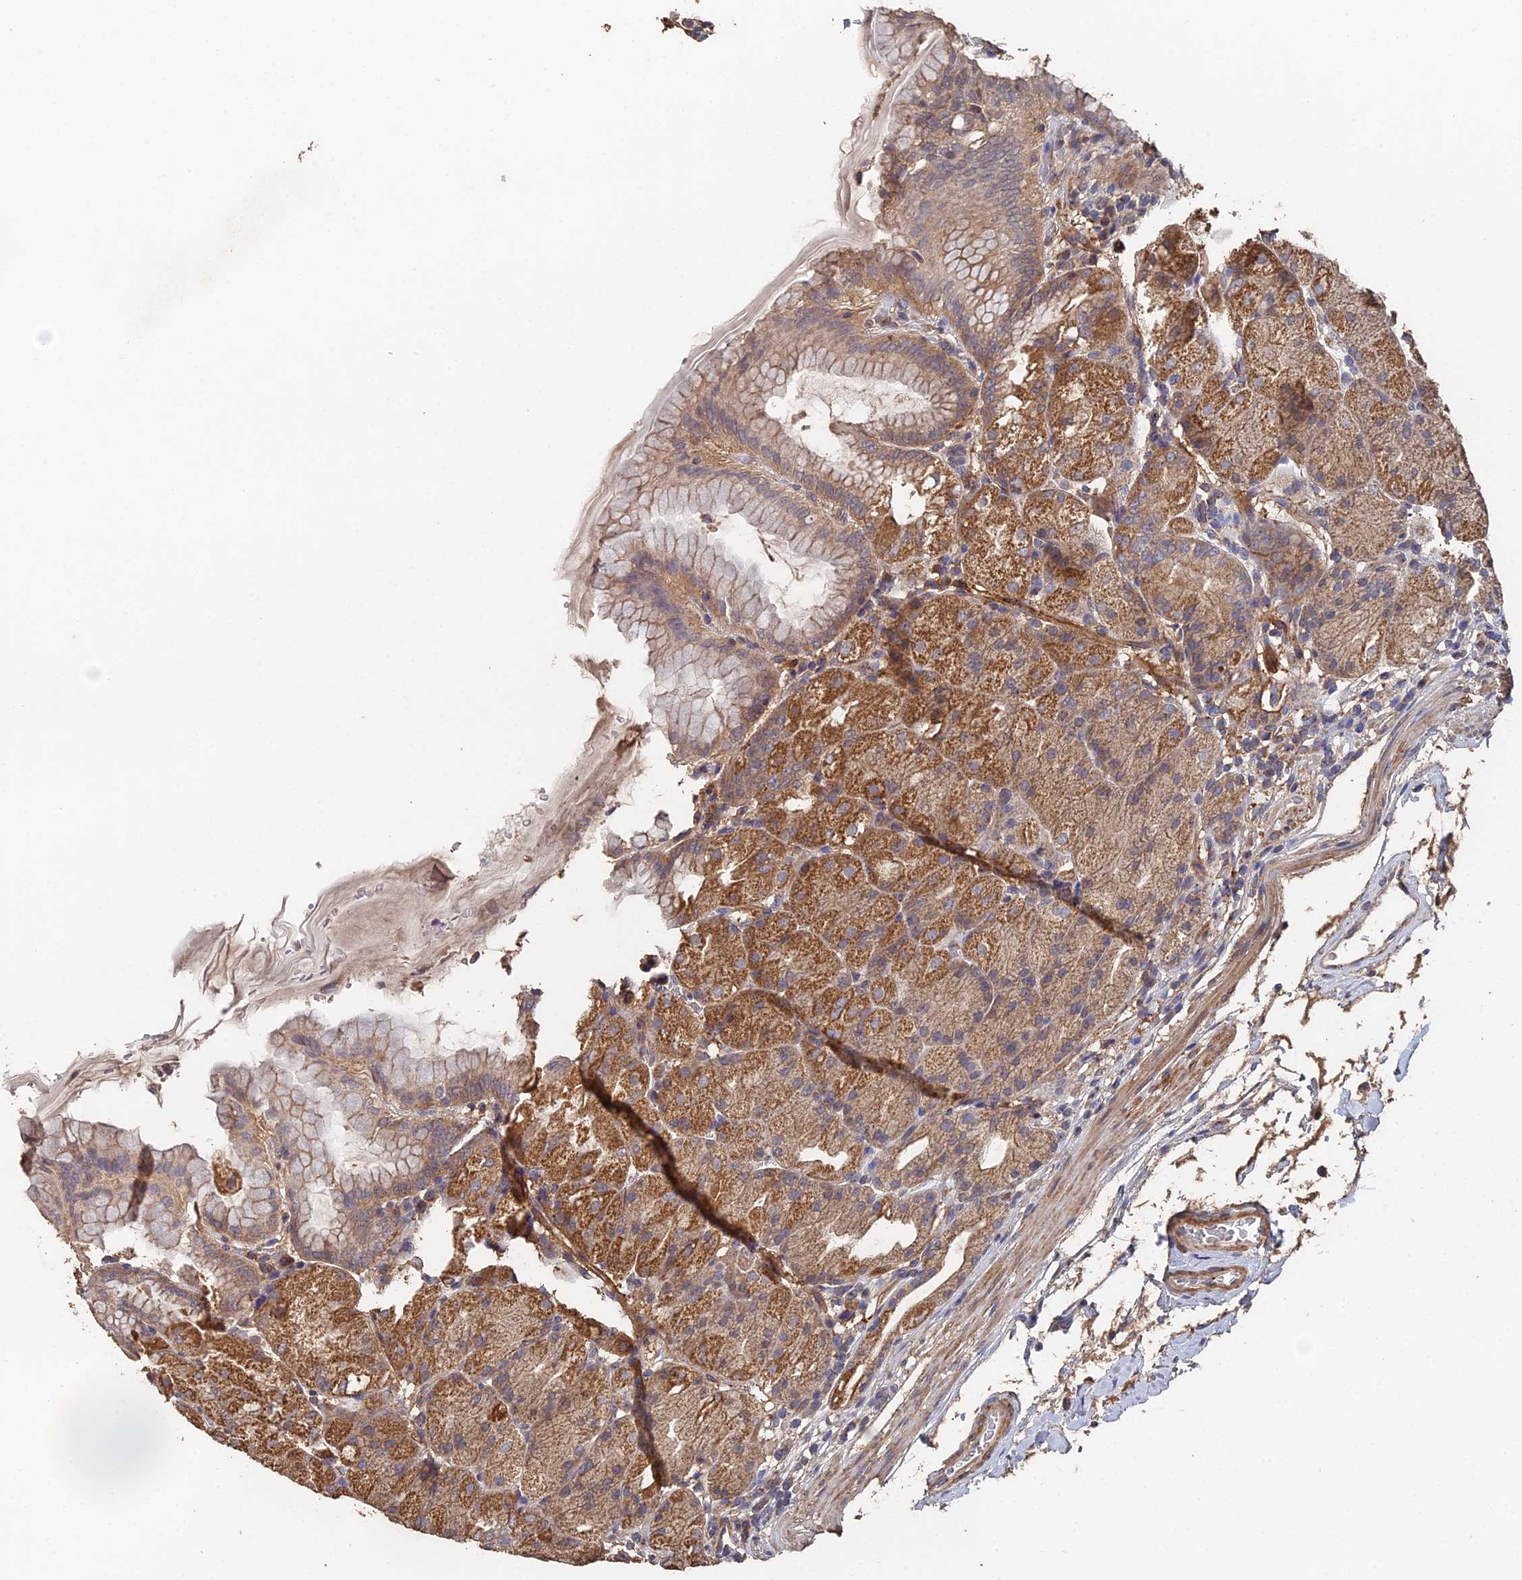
{"staining": {"intensity": "moderate", "quantity": ">75%", "location": "cytoplasmic/membranous"}, "tissue": "stomach", "cell_type": "Glandular cells", "image_type": "normal", "snomed": [{"axis": "morphology", "description": "Normal tissue, NOS"}, {"axis": "topography", "description": "Stomach, upper"}, {"axis": "topography", "description": "Stomach, lower"}], "caption": "Benign stomach was stained to show a protein in brown. There is medium levels of moderate cytoplasmic/membranous positivity in approximately >75% of glandular cells.", "gene": "SPANXN4", "patient": {"sex": "male", "age": 62}}